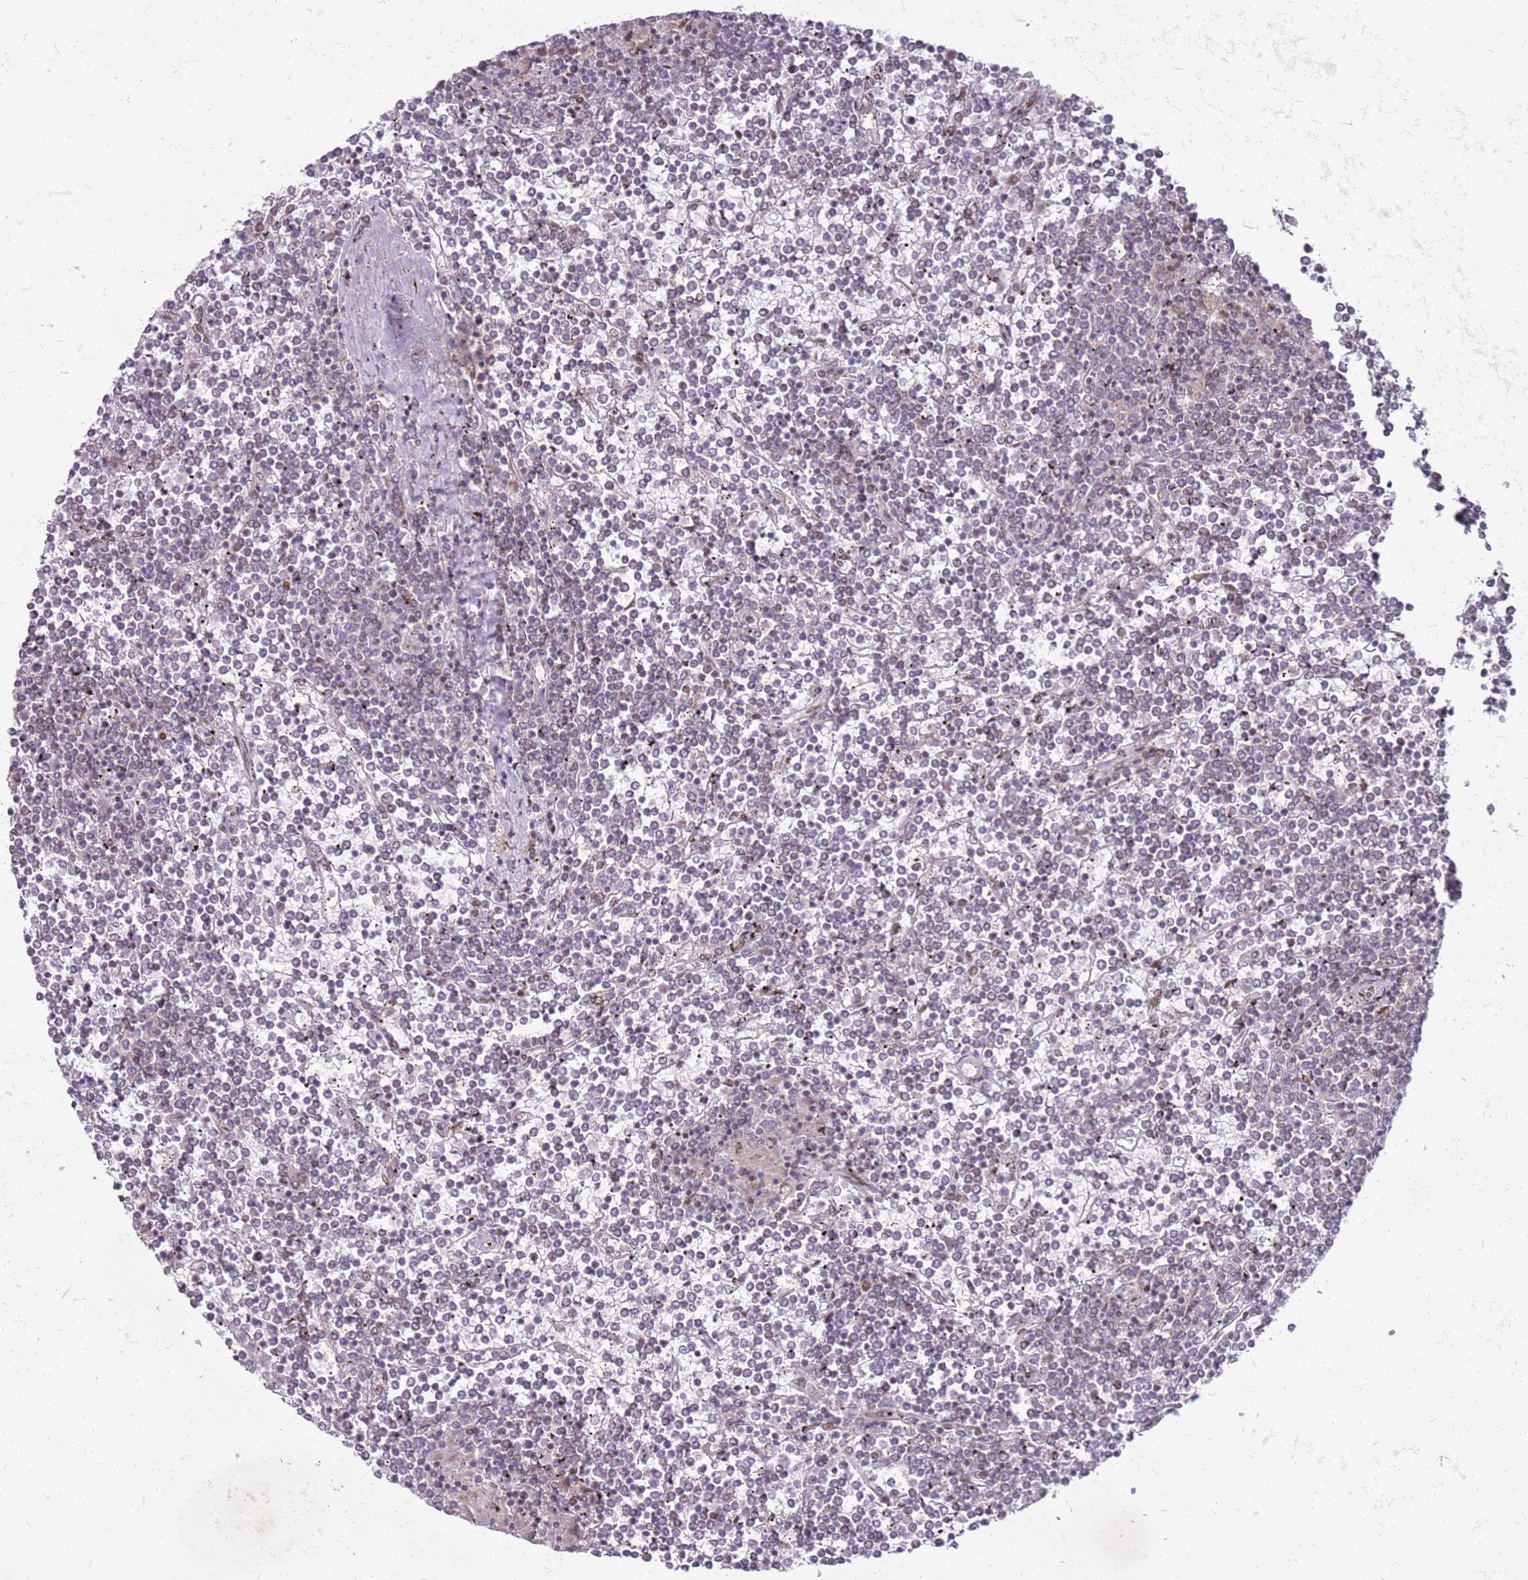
{"staining": {"intensity": "weak", "quantity": "<25%", "location": "nuclear"}, "tissue": "lymphoma", "cell_type": "Tumor cells", "image_type": "cancer", "snomed": [{"axis": "morphology", "description": "Malignant lymphoma, non-Hodgkin's type, Low grade"}, {"axis": "topography", "description": "Spleen"}], "caption": "Tumor cells are negative for brown protein staining in lymphoma.", "gene": "PHC2", "patient": {"sex": "female", "age": 19}}